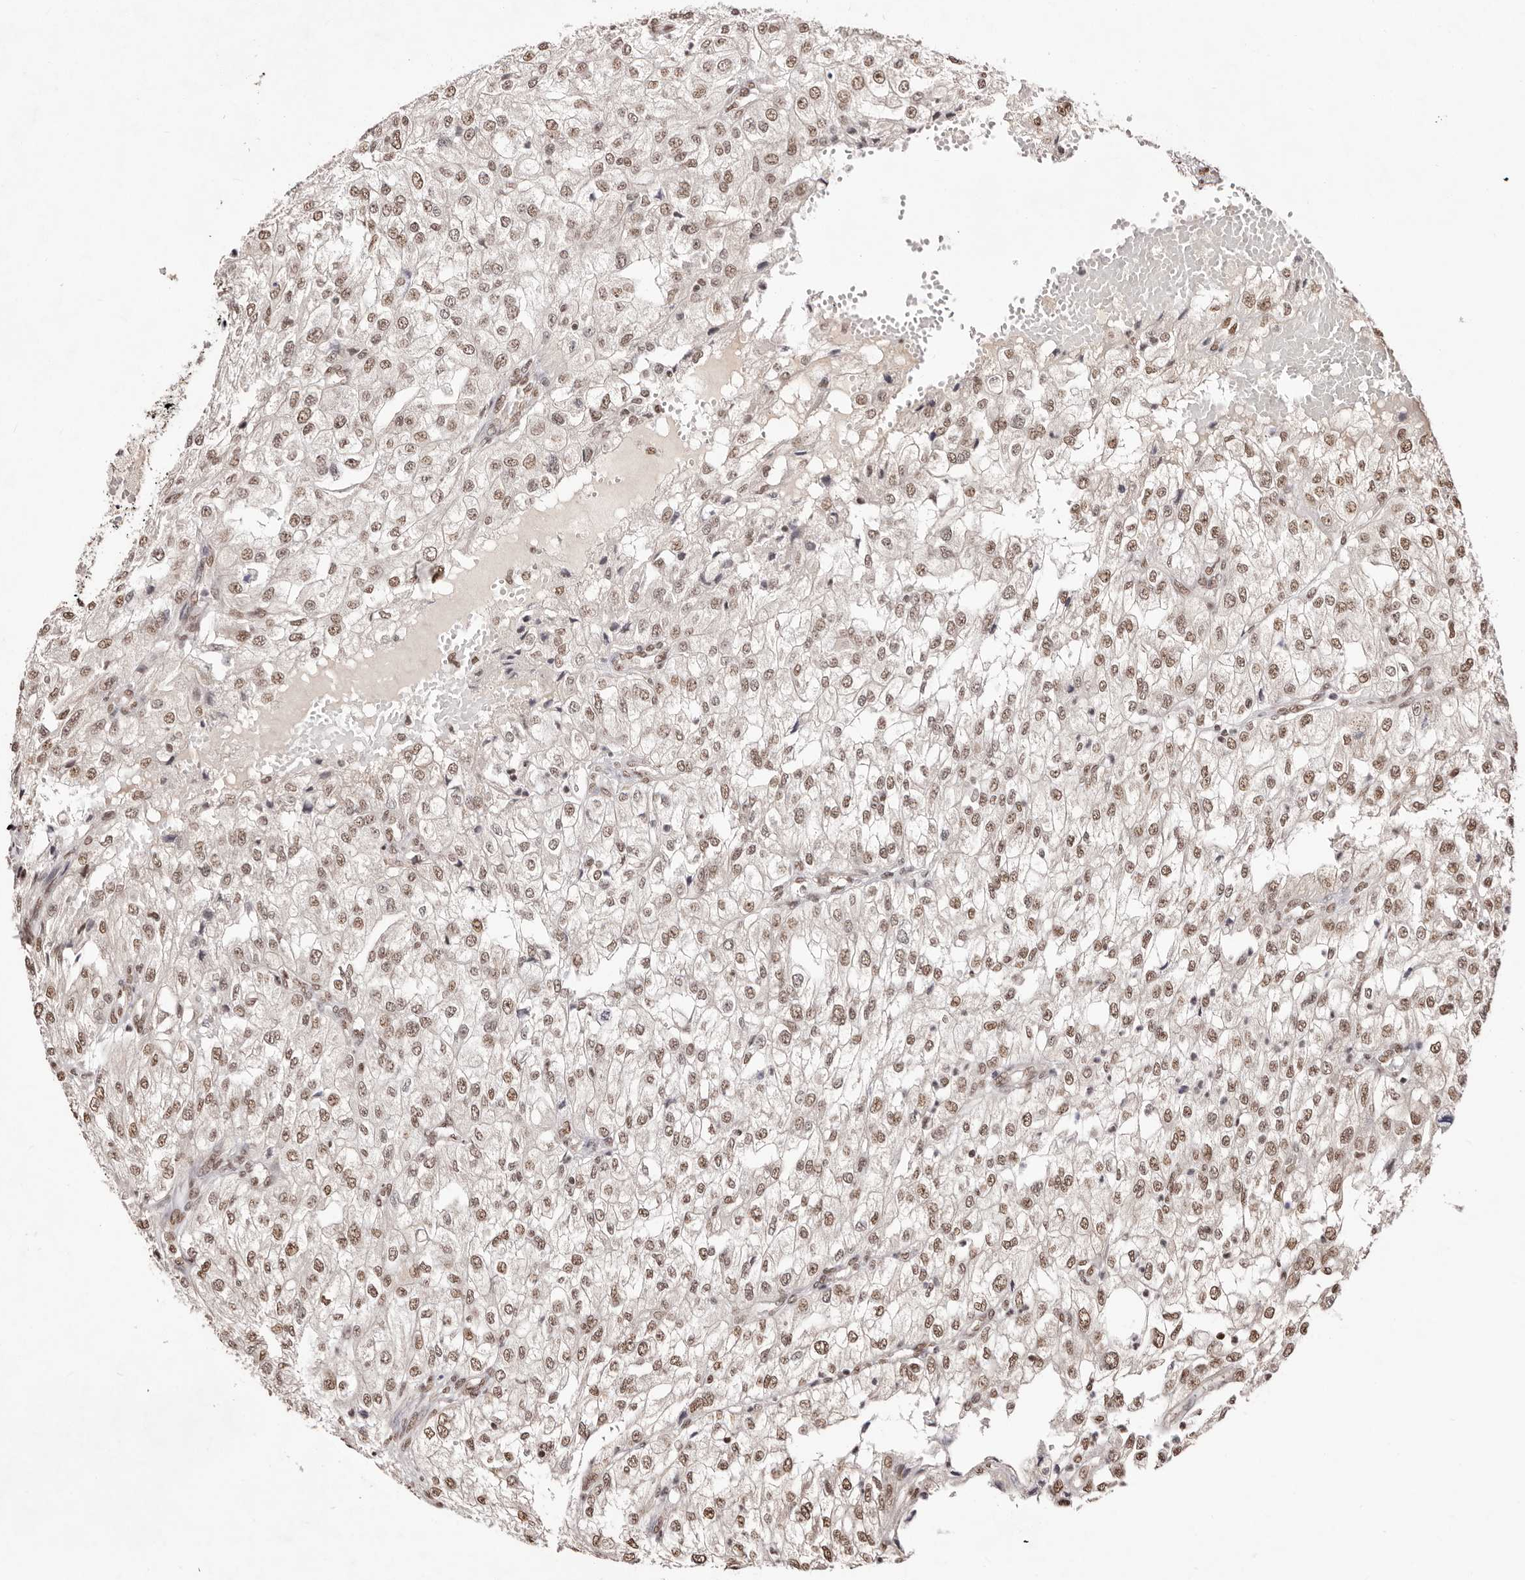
{"staining": {"intensity": "moderate", "quantity": ">75%", "location": "nuclear"}, "tissue": "renal cancer", "cell_type": "Tumor cells", "image_type": "cancer", "snomed": [{"axis": "morphology", "description": "Adenocarcinoma, NOS"}, {"axis": "topography", "description": "Kidney"}], "caption": "Protein expression analysis of renal adenocarcinoma displays moderate nuclear positivity in about >75% of tumor cells. The staining was performed using DAB (3,3'-diaminobenzidine), with brown indicating positive protein expression. Nuclei are stained blue with hematoxylin.", "gene": "BICRAL", "patient": {"sex": "female", "age": 54}}